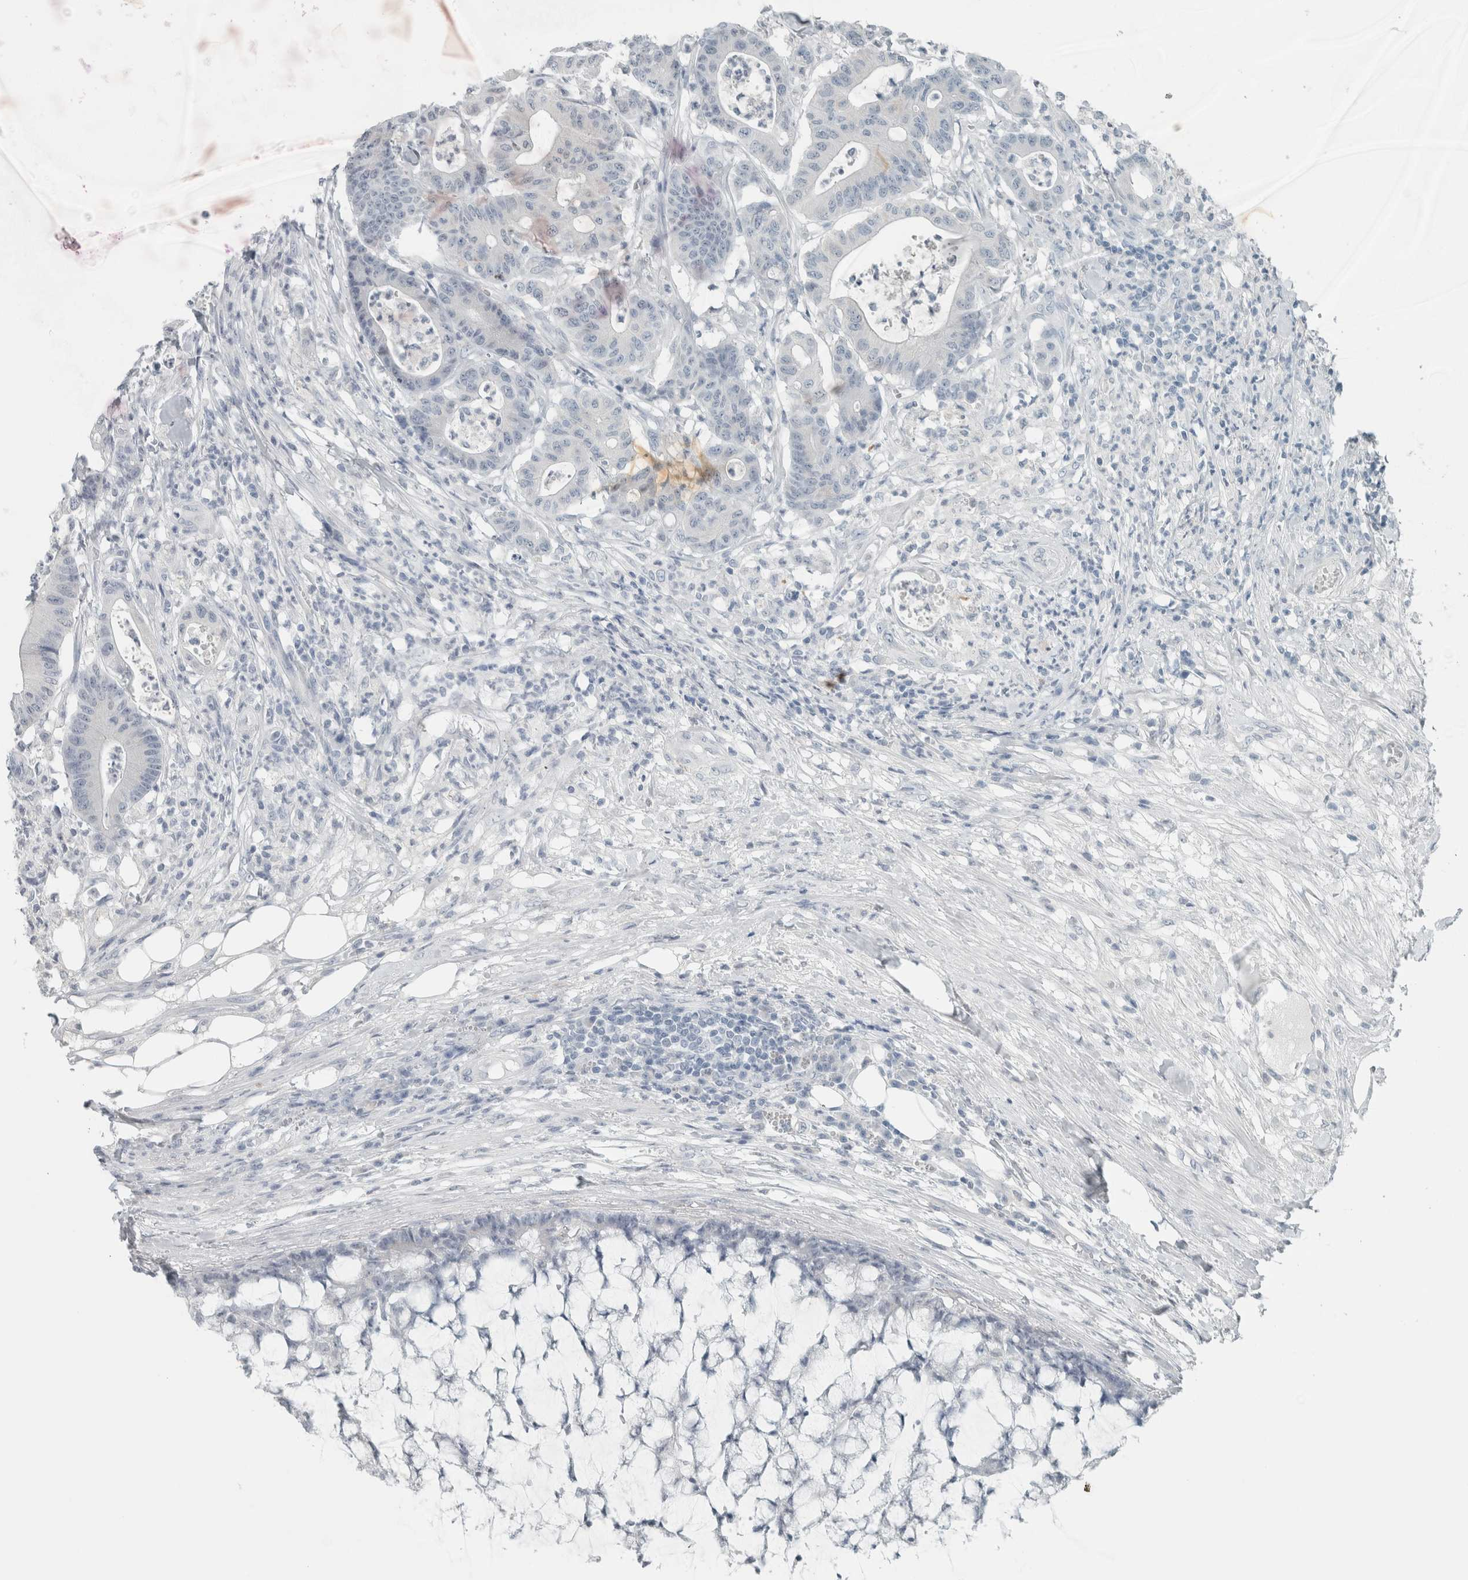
{"staining": {"intensity": "negative", "quantity": "none", "location": "none"}, "tissue": "colorectal cancer", "cell_type": "Tumor cells", "image_type": "cancer", "snomed": [{"axis": "morphology", "description": "Adenocarcinoma, NOS"}, {"axis": "topography", "description": "Colon"}], "caption": "Protein analysis of adenocarcinoma (colorectal) demonstrates no significant staining in tumor cells. (DAB immunohistochemistry visualized using brightfield microscopy, high magnification).", "gene": "TRIT1", "patient": {"sex": "female", "age": 84}}